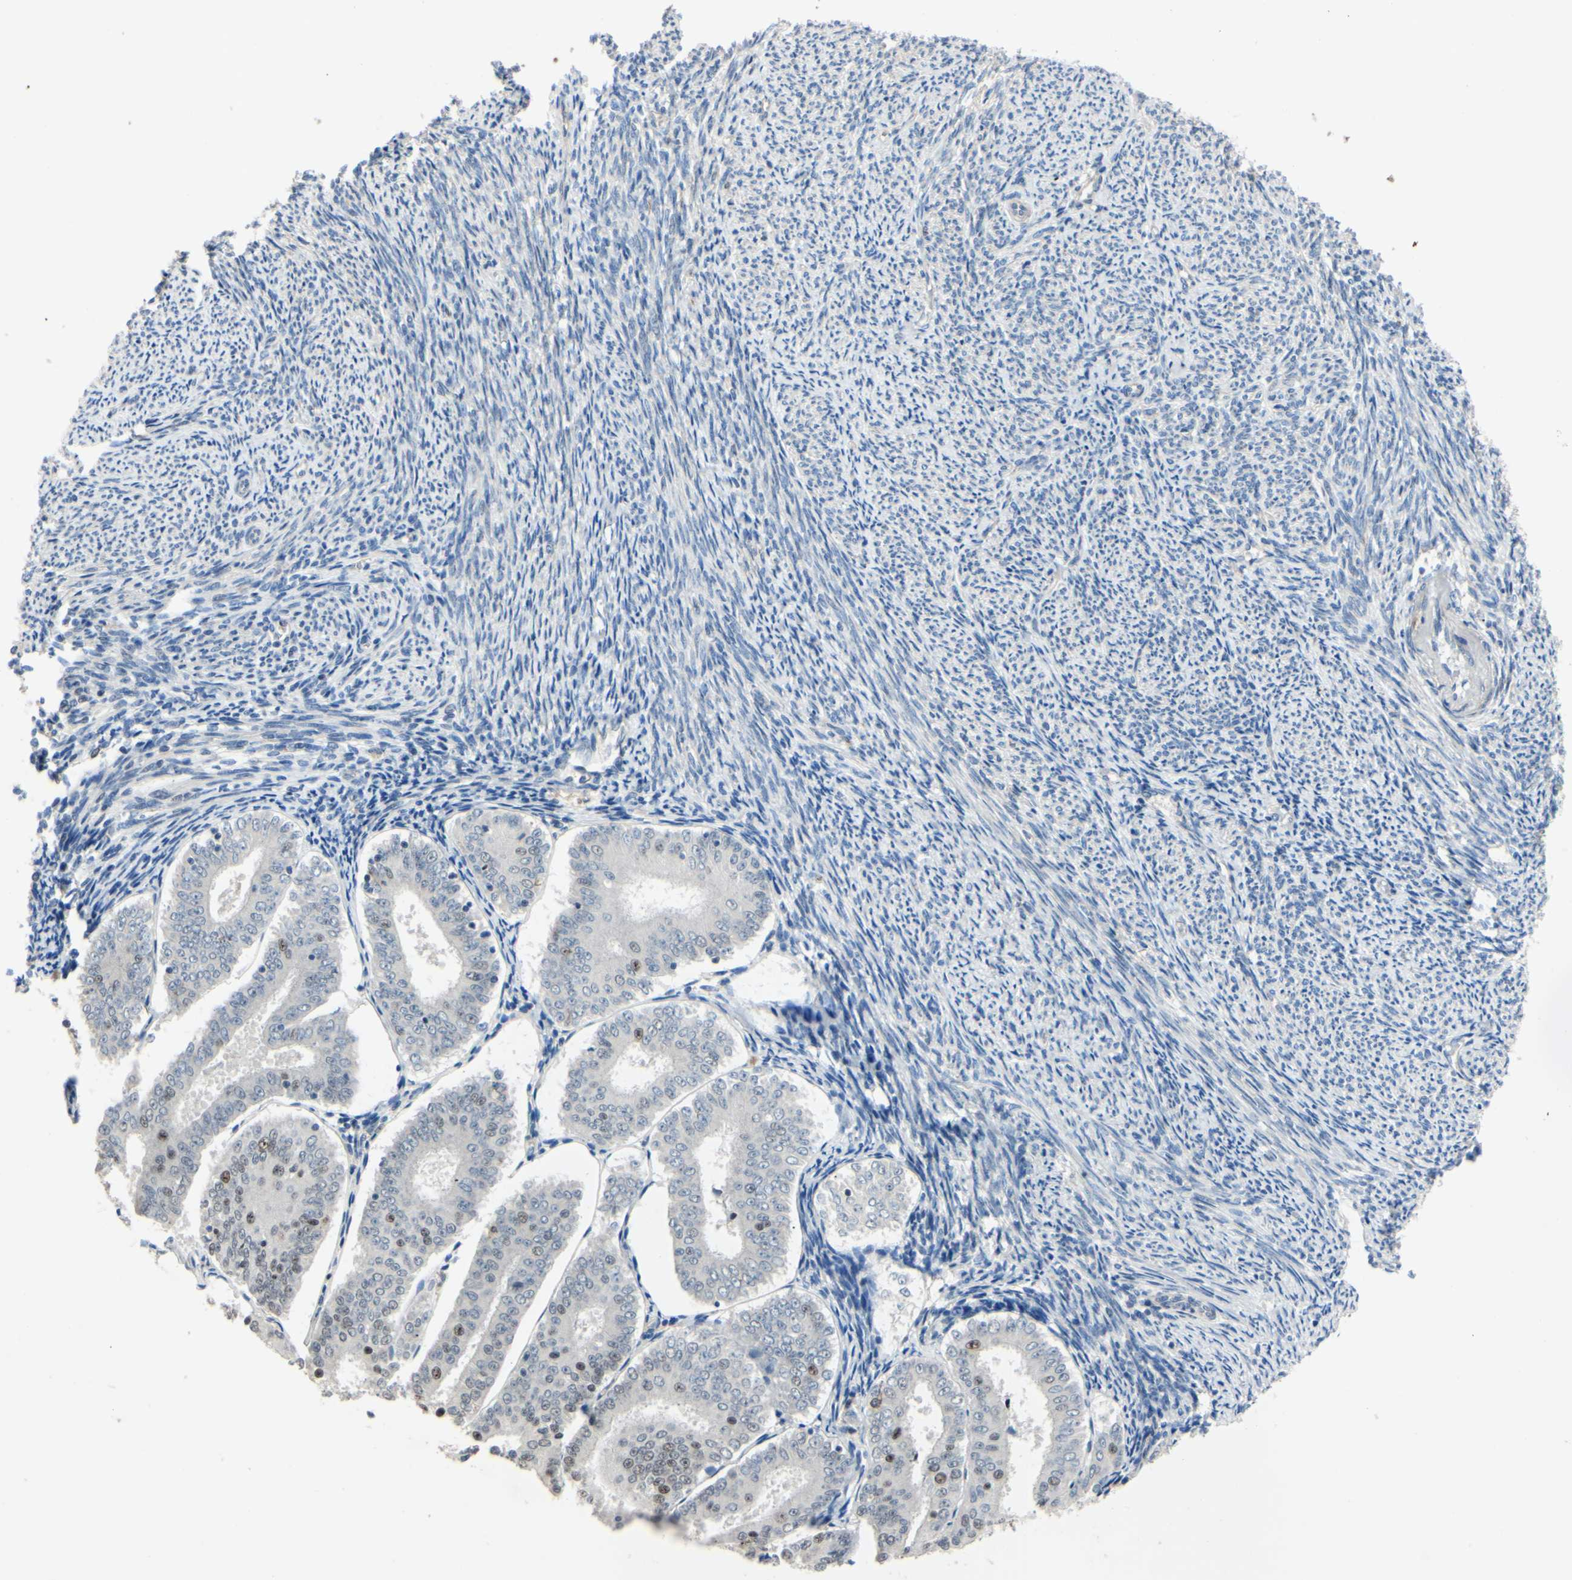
{"staining": {"intensity": "moderate", "quantity": "<25%", "location": "nuclear"}, "tissue": "endometrial cancer", "cell_type": "Tumor cells", "image_type": "cancer", "snomed": [{"axis": "morphology", "description": "Adenocarcinoma, NOS"}, {"axis": "topography", "description": "Endometrium"}], "caption": "DAB (3,3'-diaminobenzidine) immunohistochemical staining of human adenocarcinoma (endometrial) exhibits moderate nuclear protein staining in approximately <25% of tumor cells.", "gene": "LHX9", "patient": {"sex": "female", "age": 63}}